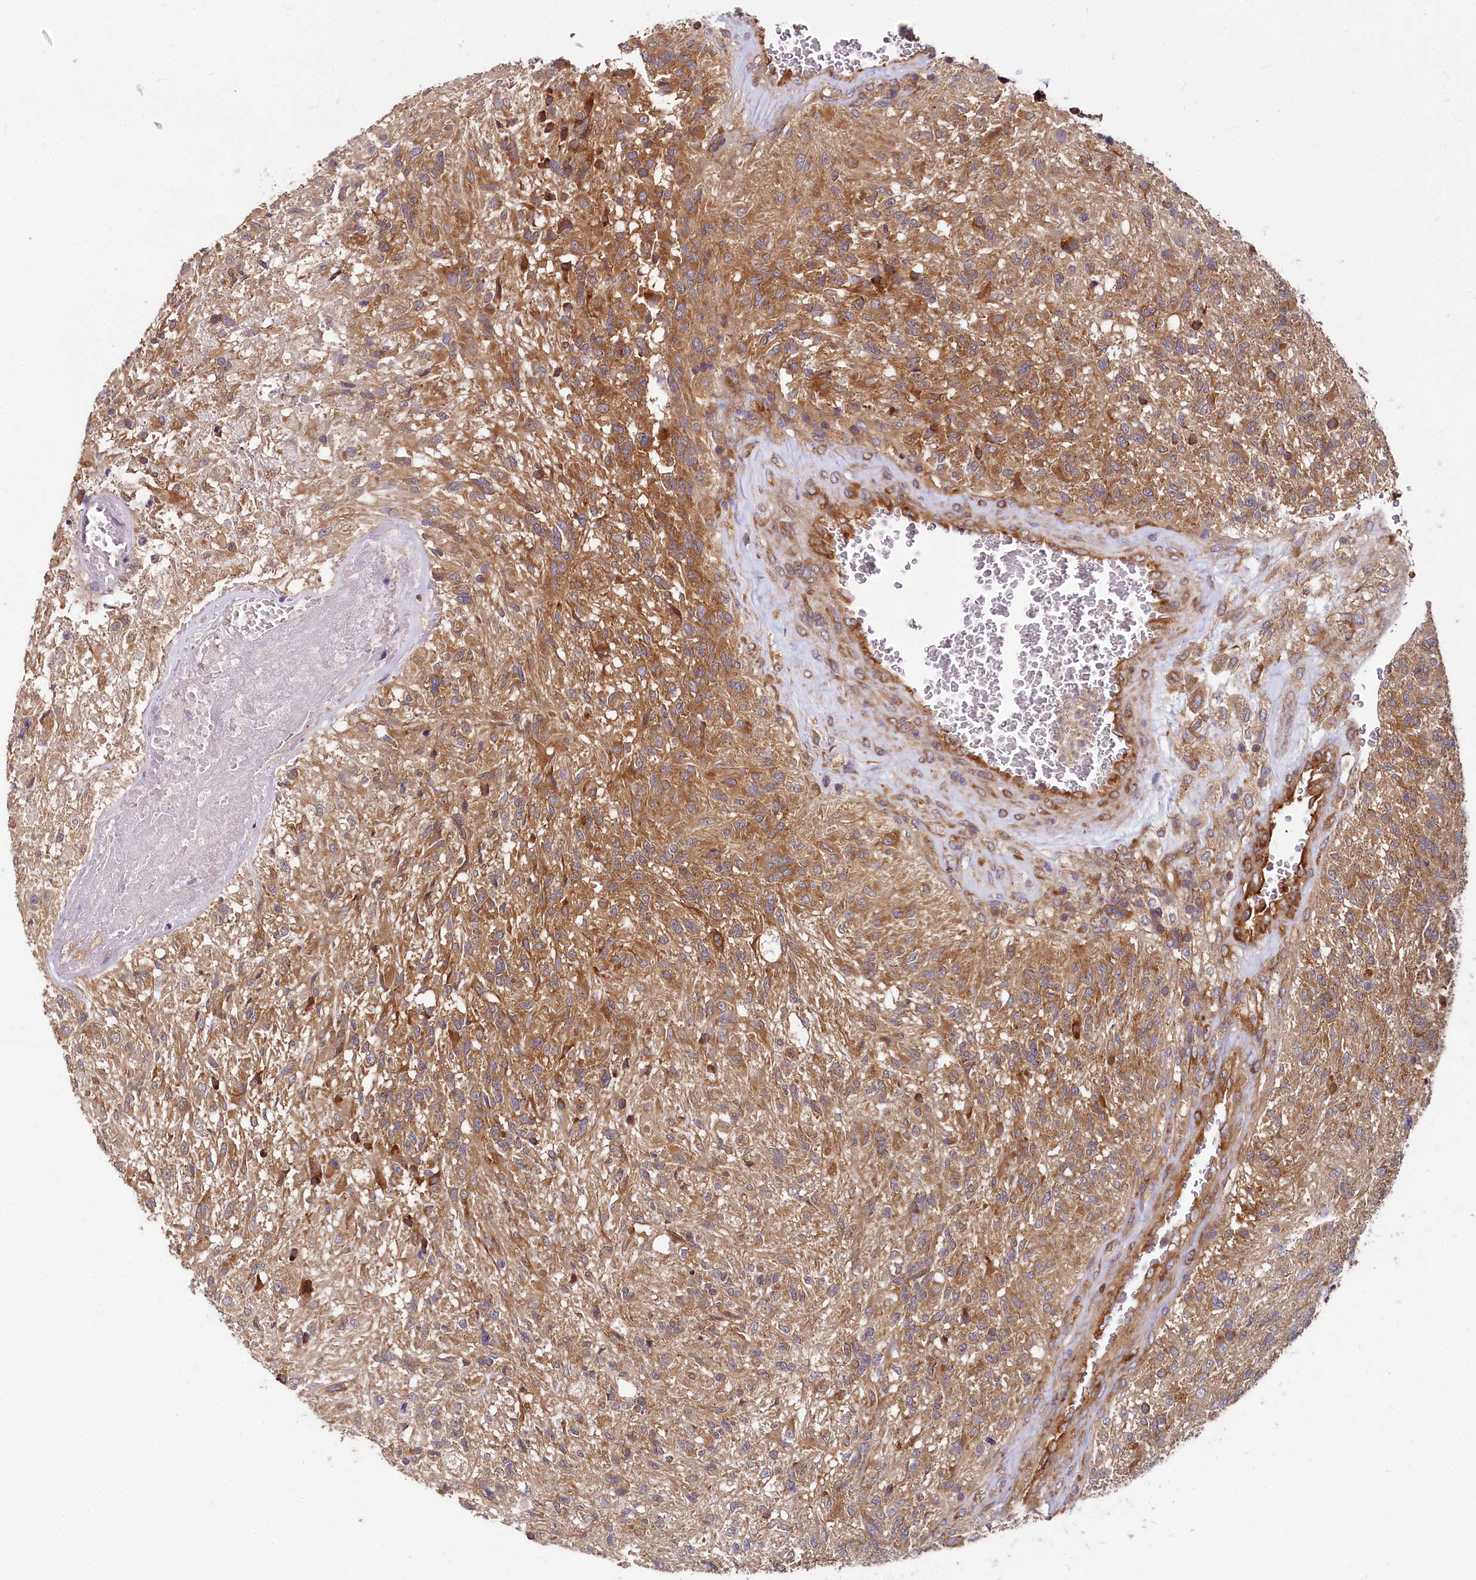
{"staining": {"intensity": "moderate", "quantity": ">75%", "location": "cytoplasmic/membranous"}, "tissue": "glioma", "cell_type": "Tumor cells", "image_type": "cancer", "snomed": [{"axis": "morphology", "description": "Glioma, malignant, High grade"}, {"axis": "topography", "description": "Brain"}], "caption": "The histopathology image exhibits a brown stain indicating the presence of a protein in the cytoplasmic/membranous of tumor cells in glioma.", "gene": "EIF2B2", "patient": {"sex": "male", "age": 56}}